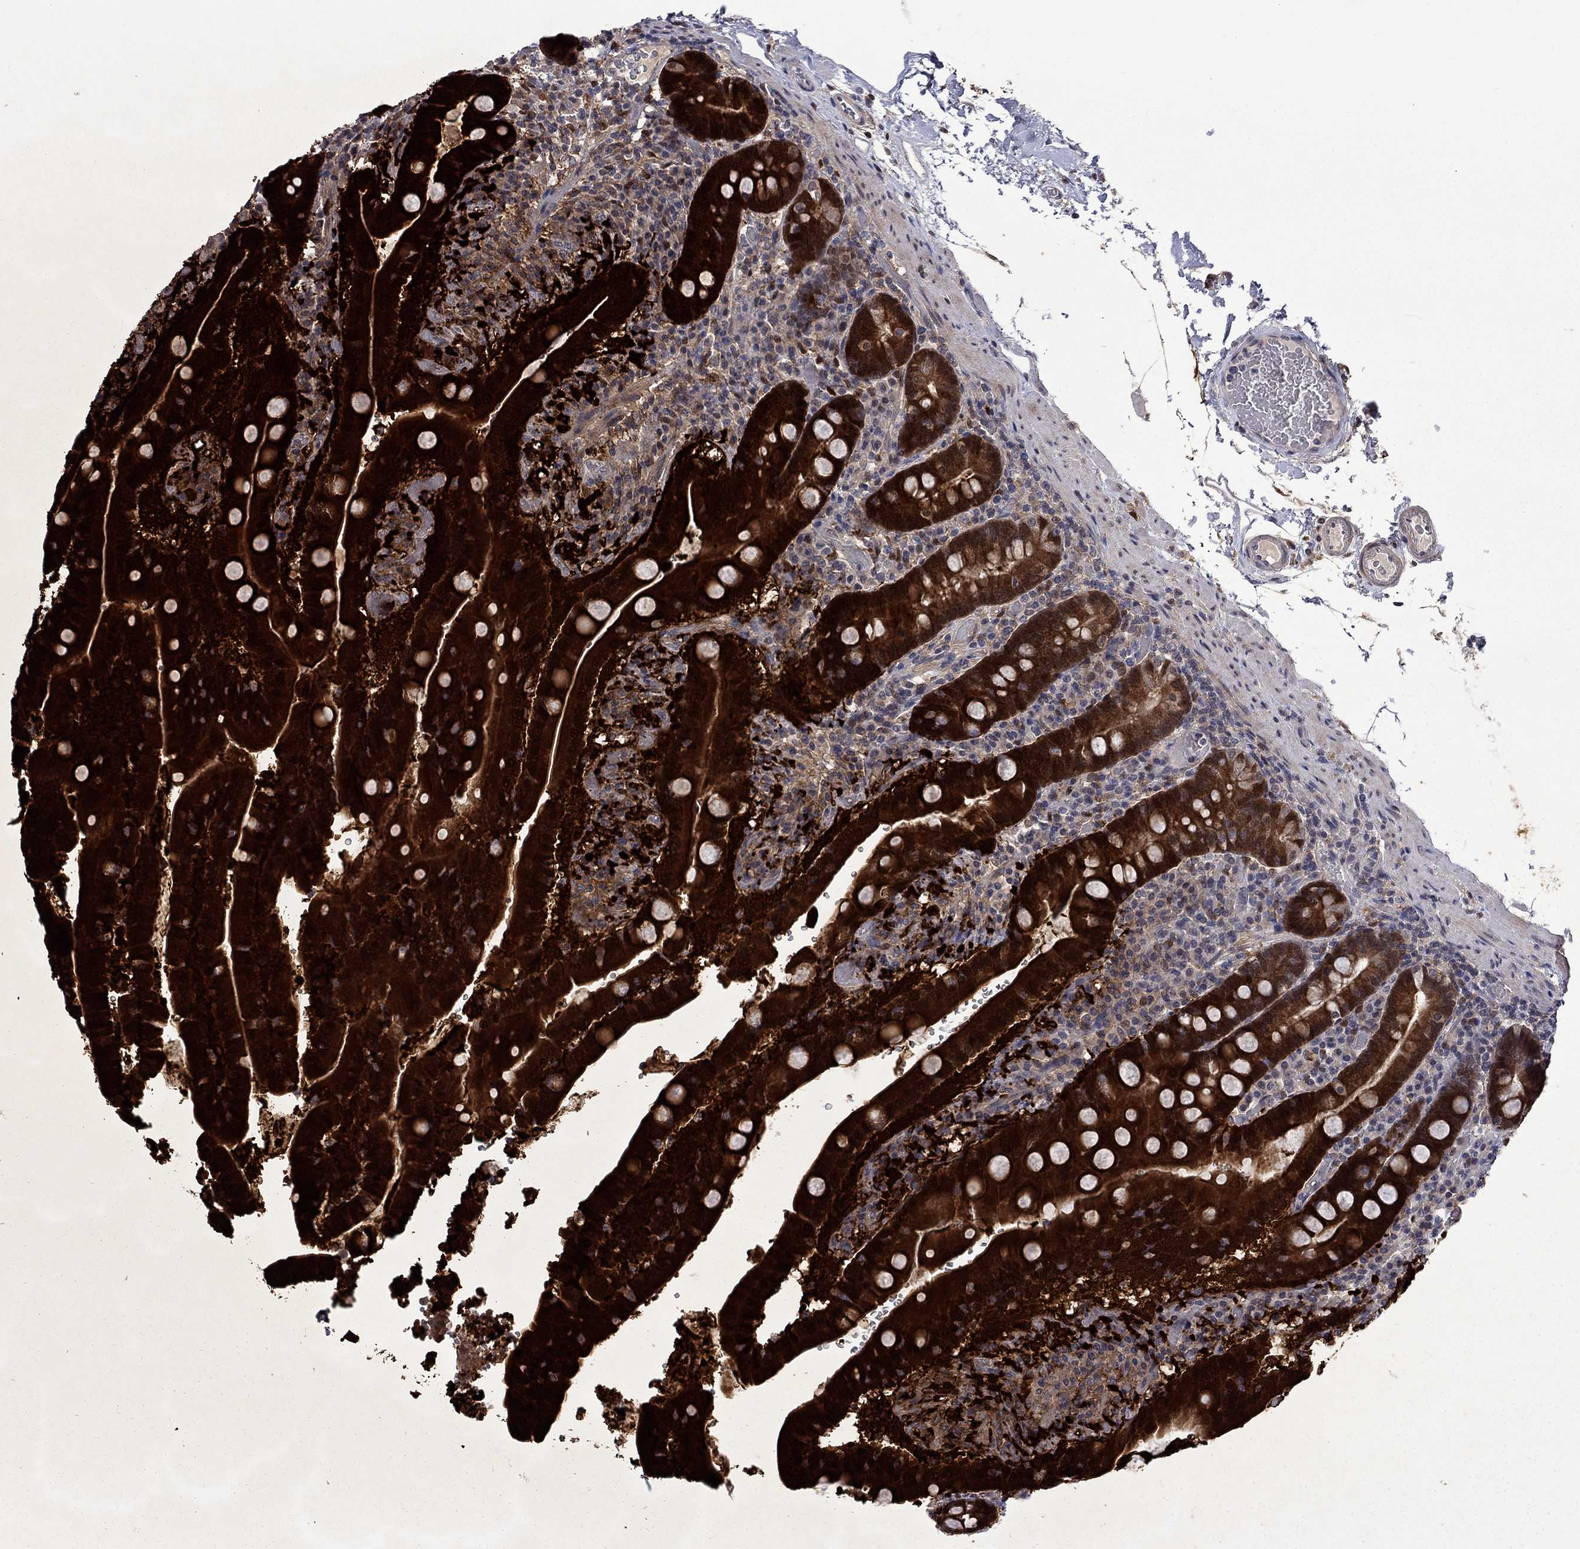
{"staining": {"intensity": "strong", "quantity": ">75%", "location": "cytoplasmic/membranous"}, "tissue": "duodenum", "cell_type": "Glandular cells", "image_type": "normal", "snomed": [{"axis": "morphology", "description": "Normal tissue, NOS"}, {"axis": "topography", "description": "Duodenum"}], "caption": "Immunohistochemical staining of unremarkable human duodenum exhibits >75% levels of strong cytoplasmic/membranous protein positivity in about >75% of glandular cells. Nuclei are stained in blue.", "gene": "CBR1", "patient": {"sex": "female", "age": 62}}